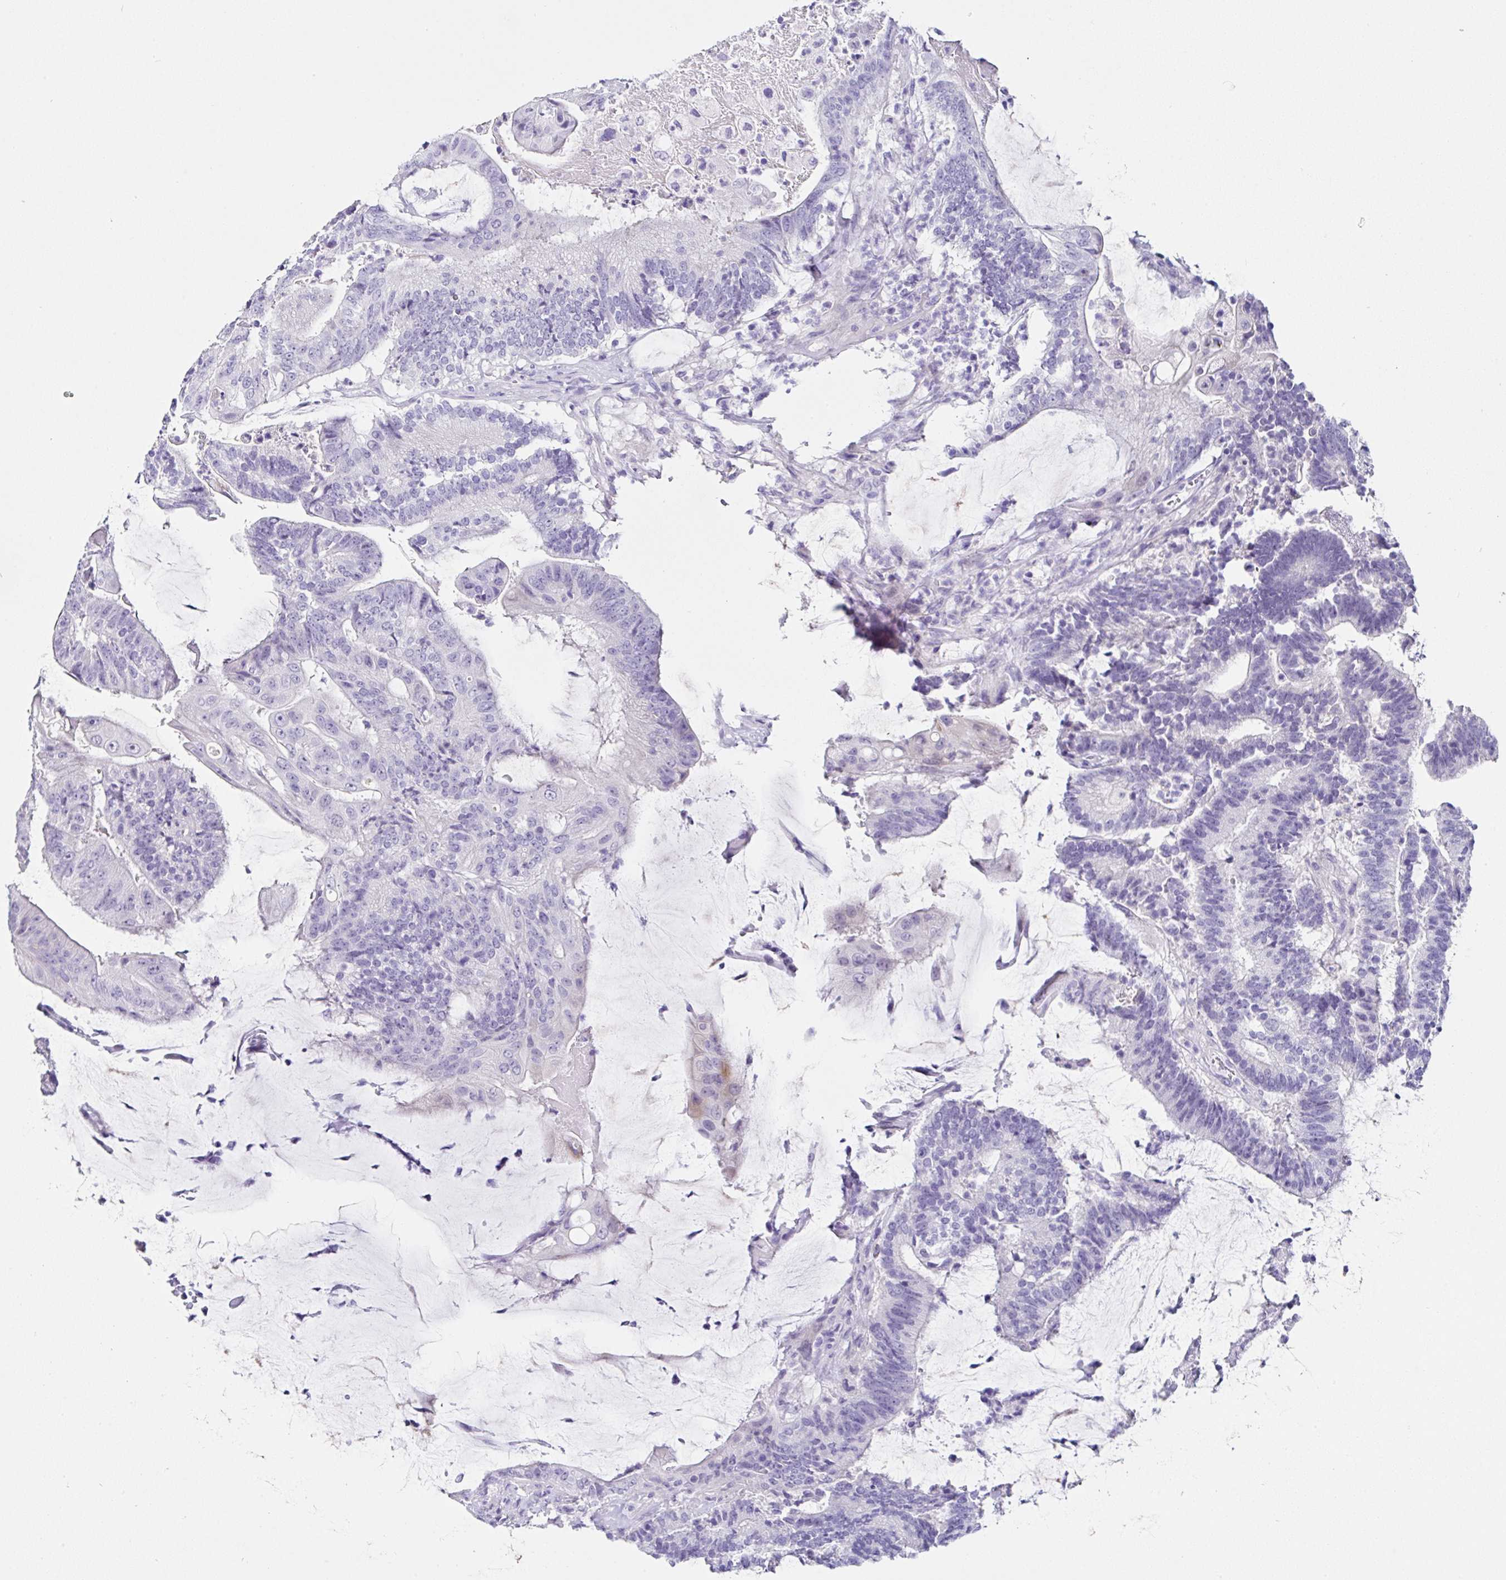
{"staining": {"intensity": "negative", "quantity": "none", "location": "none"}, "tissue": "colorectal cancer", "cell_type": "Tumor cells", "image_type": "cancer", "snomed": [{"axis": "morphology", "description": "Adenocarcinoma, NOS"}, {"axis": "topography", "description": "Colon"}], "caption": "IHC micrograph of human colorectal cancer stained for a protein (brown), which displays no staining in tumor cells.", "gene": "UGT3A1", "patient": {"sex": "female", "age": 43}}